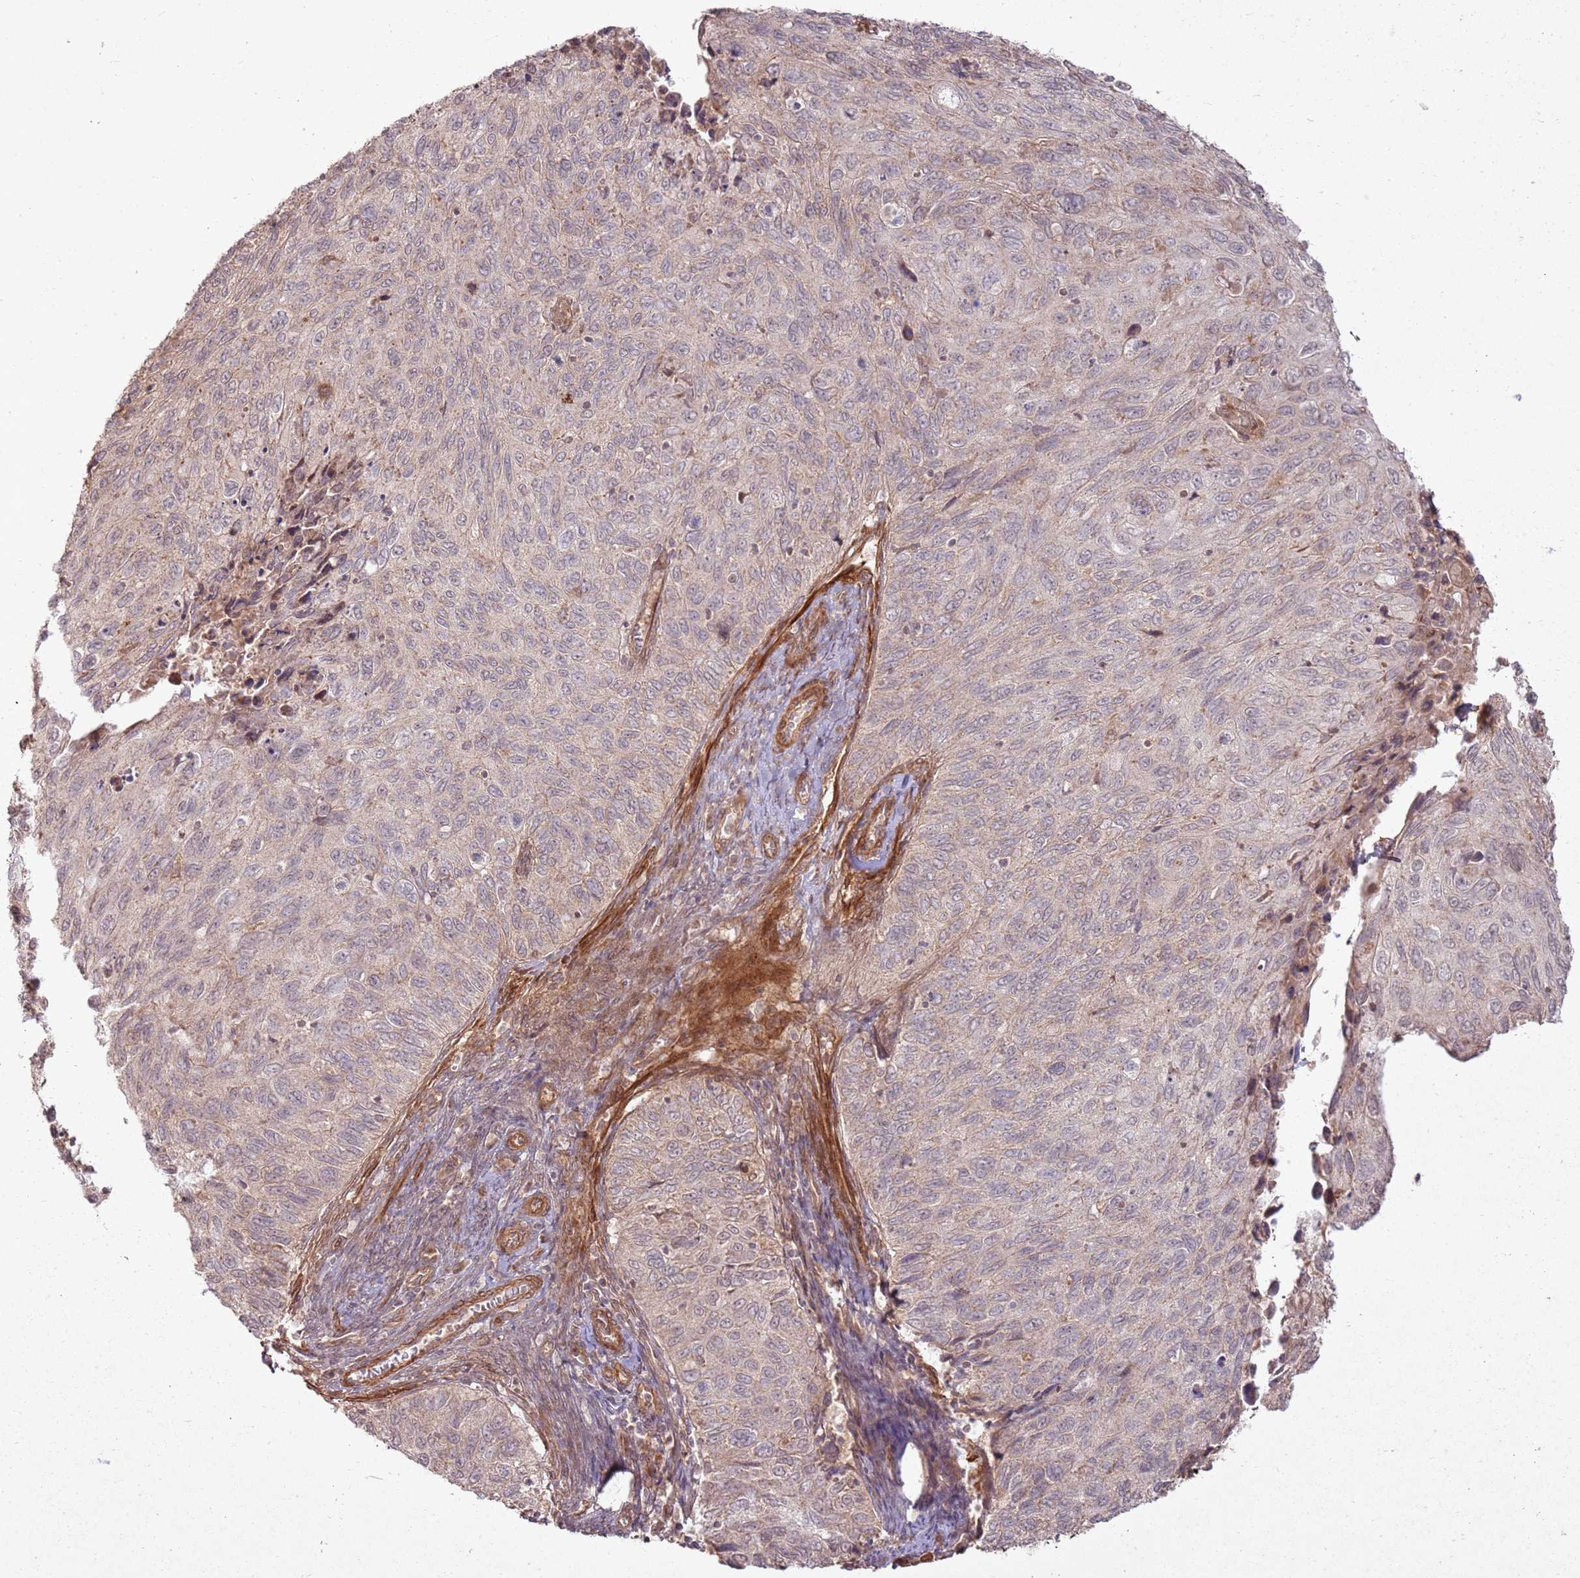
{"staining": {"intensity": "weak", "quantity": "25%-75%", "location": "cytoplasmic/membranous"}, "tissue": "cervical cancer", "cell_type": "Tumor cells", "image_type": "cancer", "snomed": [{"axis": "morphology", "description": "Squamous cell carcinoma, NOS"}, {"axis": "topography", "description": "Cervix"}], "caption": "A photomicrograph showing weak cytoplasmic/membranous positivity in approximately 25%-75% of tumor cells in cervical cancer (squamous cell carcinoma), as visualized by brown immunohistochemical staining.", "gene": "ZNF623", "patient": {"sex": "female", "age": 70}}